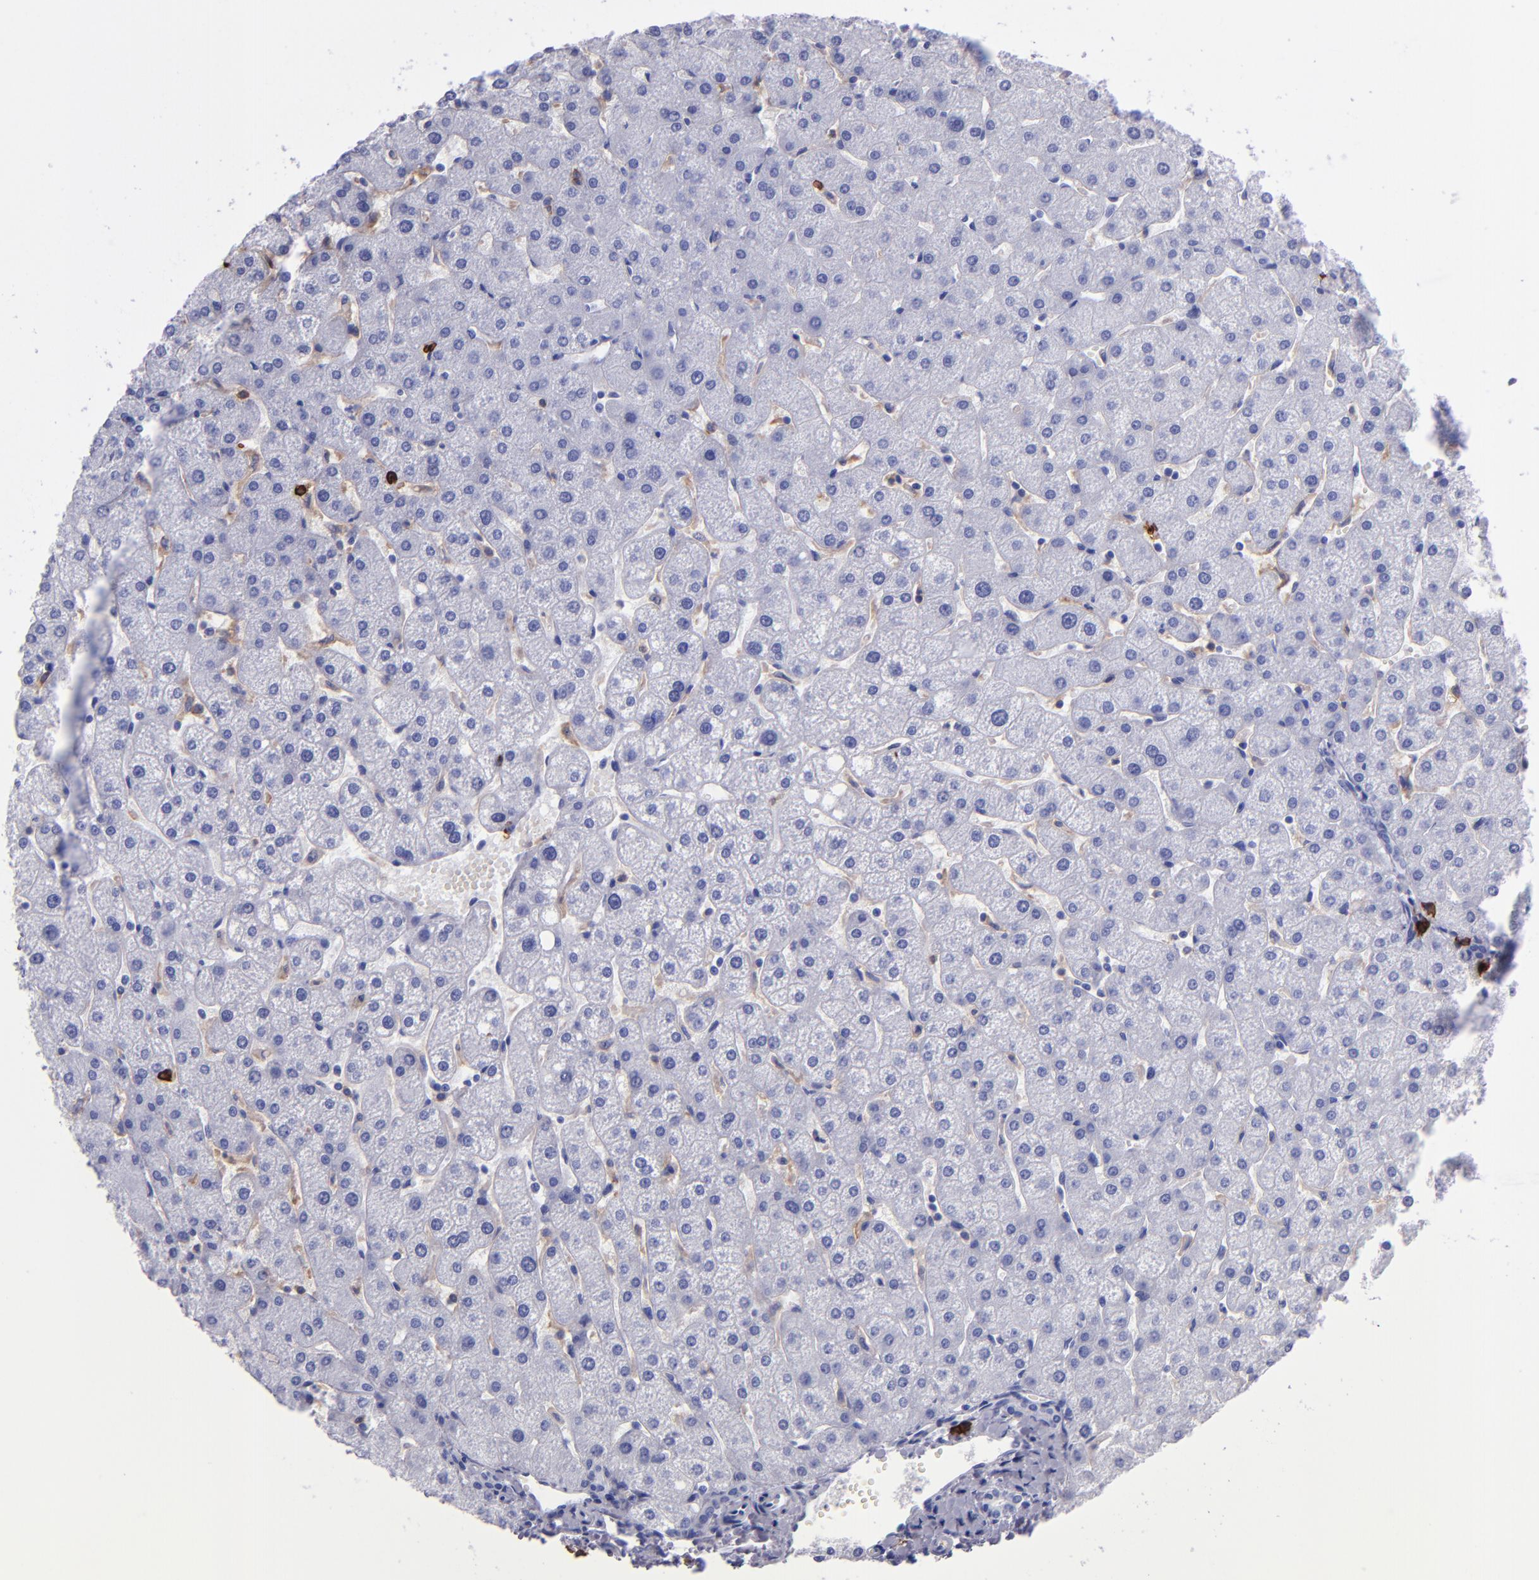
{"staining": {"intensity": "negative", "quantity": "none", "location": "none"}, "tissue": "liver", "cell_type": "Cholangiocytes", "image_type": "normal", "snomed": [{"axis": "morphology", "description": "Normal tissue, NOS"}, {"axis": "topography", "description": "Liver"}], "caption": "IHC photomicrograph of unremarkable human liver stained for a protein (brown), which demonstrates no positivity in cholangiocytes. (Stains: DAB IHC with hematoxylin counter stain, Microscopy: brightfield microscopy at high magnification).", "gene": "CD38", "patient": {"sex": "male", "age": 67}}